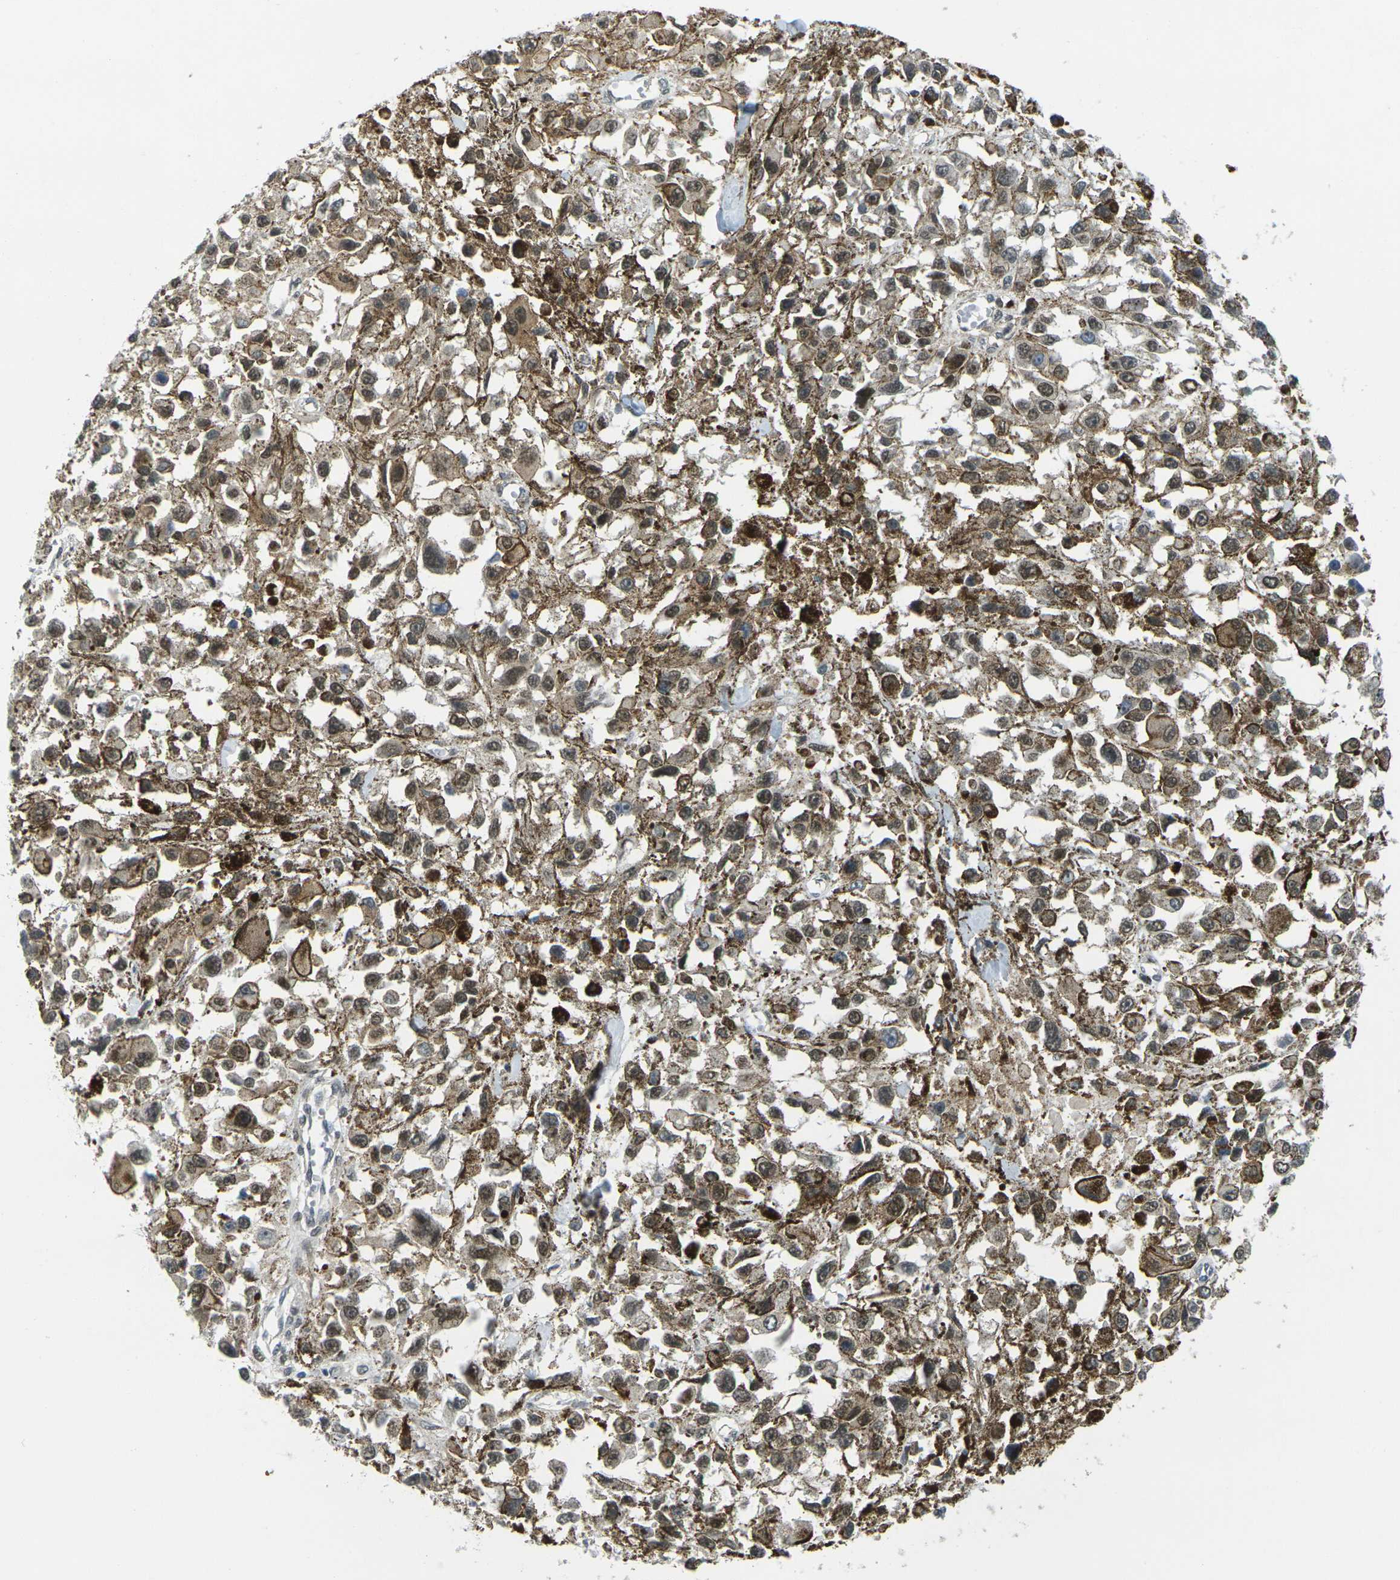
{"staining": {"intensity": "weak", "quantity": ">75%", "location": "cytoplasmic/membranous,nuclear"}, "tissue": "melanoma", "cell_type": "Tumor cells", "image_type": "cancer", "snomed": [{"axis": "morphology", "description": "Malignant melanoma, Metastatic site"}, {"axis": "topography", "description": "Lymph node"}], "caption": "A high-resolution image shows IHC staining of malignant melanoma (metastatic site), which displays weak cytoplasmic/membranous and nuclear expression in about >75% of tumor cells.", "gene": "KCTD10", "patient": {"sex": "male", "age": 59}}